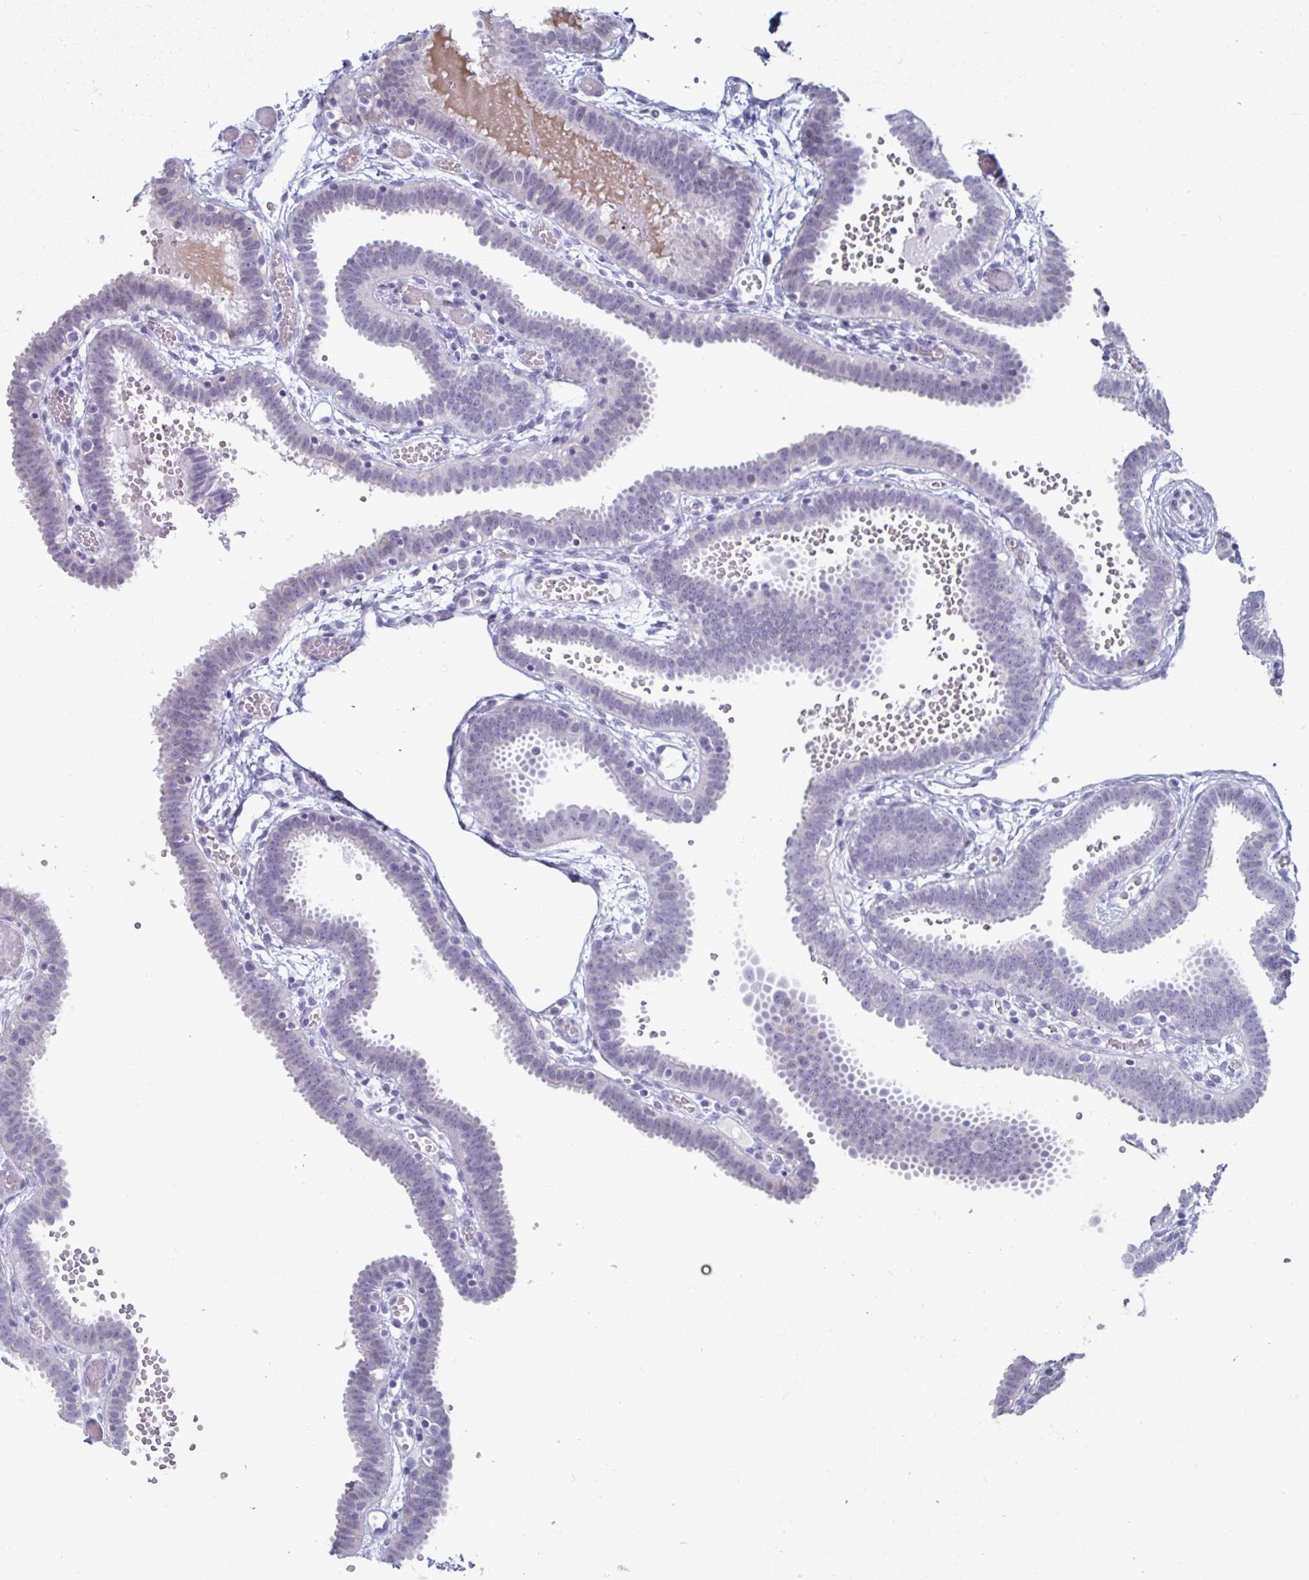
{"staining": {"intensity": "negative", "quantity": "none", "location": "none"}, "tissue": "fallopian tube", "cell_type": "Glandular cells", "image_type": "normal", "snomed": [{"axis": "morphology", "description": "Normal tissue, NOS"}, {"axis": "topography", "description": "Fallopian tube"}], "caption": "Immunohistochemistry (IHC) micrograph of unremarkable fallopian tube stained for a protein (brown), which reveals no staining in glandular cells. Brightfield microscopy of IHC stained with DAB (3,3'-diaminobenzidine) (brown) and hematoxylin (blue), captured at high magnification.", "gene": "OOSP2", "patient": {"sex": "female", "age": 37}}